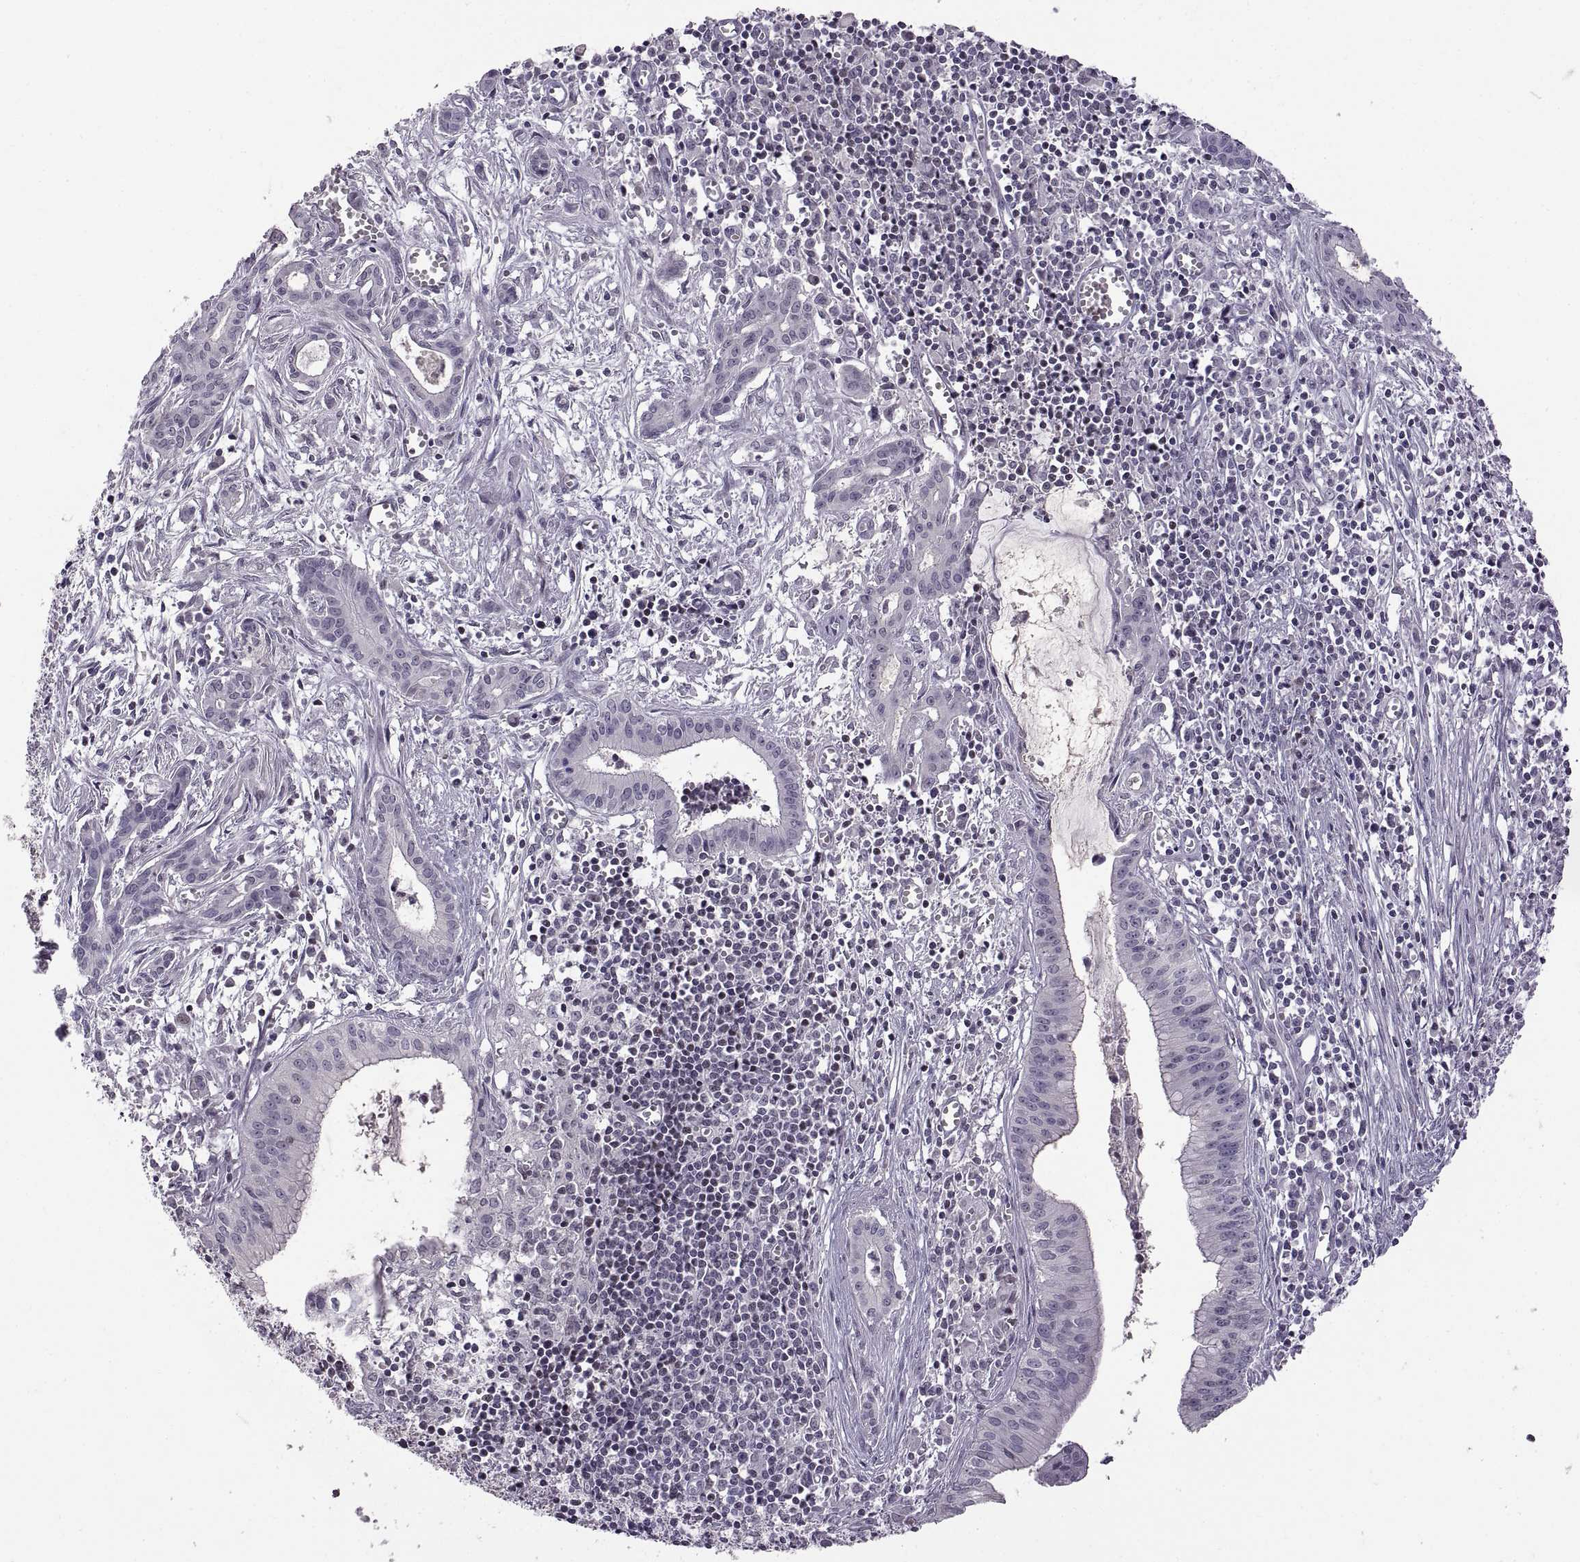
{"staining": {"intensity": "negative", "quantity": "none", "location": "none"}, "tissue": "pancreatic cancer", "cell_type": "Tumor cells", "image_type": "cancer", "snomed": [{"axis": "morphology", "description": "Adenocarcinoma, NOS"}, {"axis": "topography", "description": "Pancreas"}], "caption": "Immunohistochemistry (IHC) micrograph of neoplastic tissue: human pancreatic adenocarcinoma stained with DAB shows no significant protein positivity in tumor cells. (Stains: DAB immunohistochemistry (IHC) with hematoxylin counter stain, Microscopy: brightfield microscopy at high magnification).", "gene": "NEK2", "patient": {"sex": "male", "age": 48}}